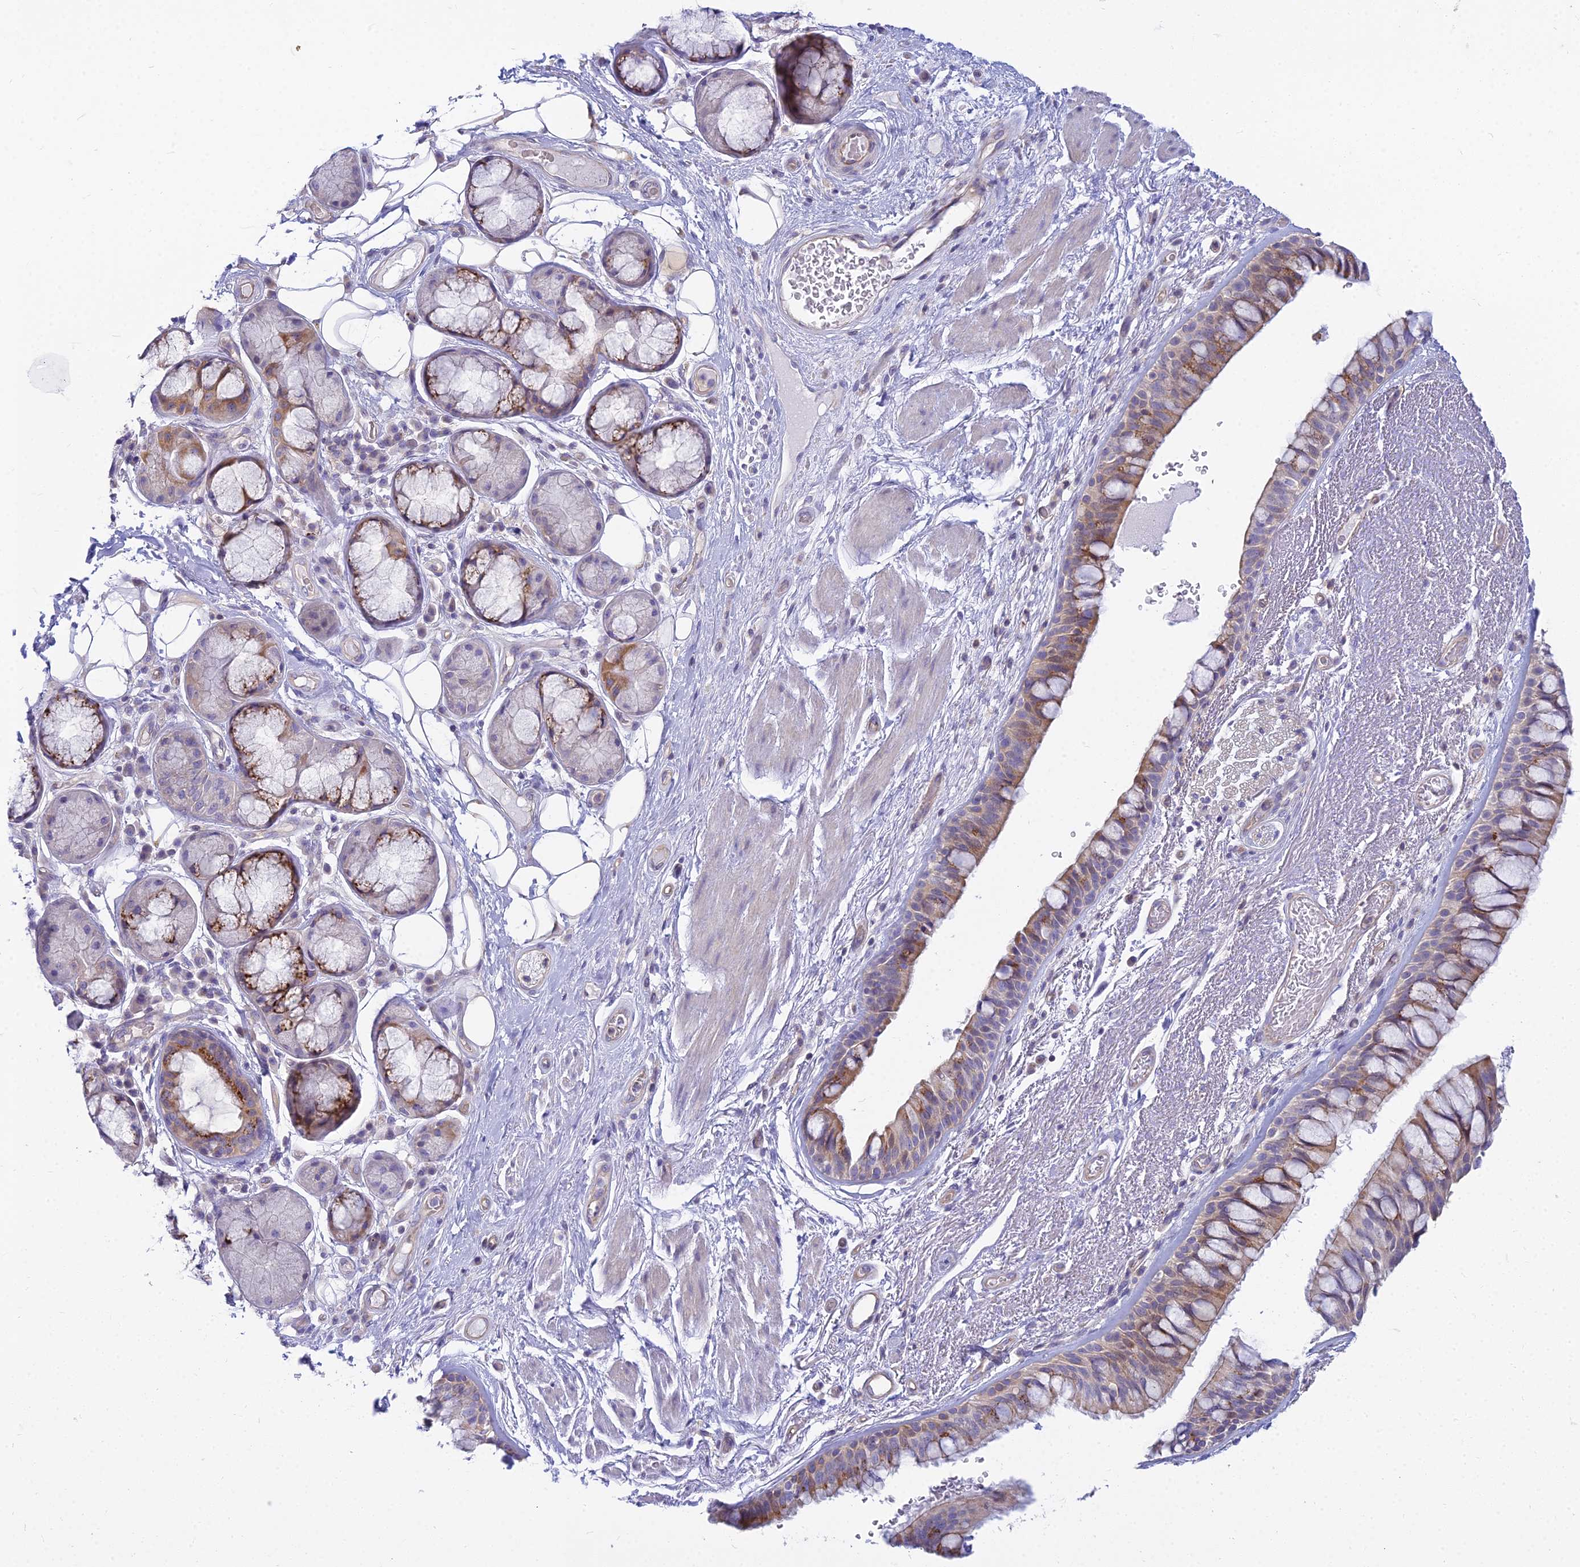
{"staining": {"intensity": "moderate", "quantity": "25%-75%", "location": "cytoplasmic/membranous"}, "tissue": "bronchus", "cell_type": "Respiratory epithelial cells", "image_type": "normal", "snomed": [{"axis": "morphology", "description": "Normal tissue, NOS"}, {"axis": "morphology", "description": "Squamous cell carcinoma, NOS"}, {"axis": "topography", "description": "Lymph node"}, {"axis": "topography", "description": "Bronchus"}, {"axis": "topography", "description": "Lung"}], "caption": "DAB immunohistochemical staining of unremarkable bronchus demonstrates moderate cytoplasmic/membranous protein positivity in approximately 25%-75% of respiratory epithelial cells.", "gene": "SMIM24", "patient": {"sex": "male", "age": 66}}